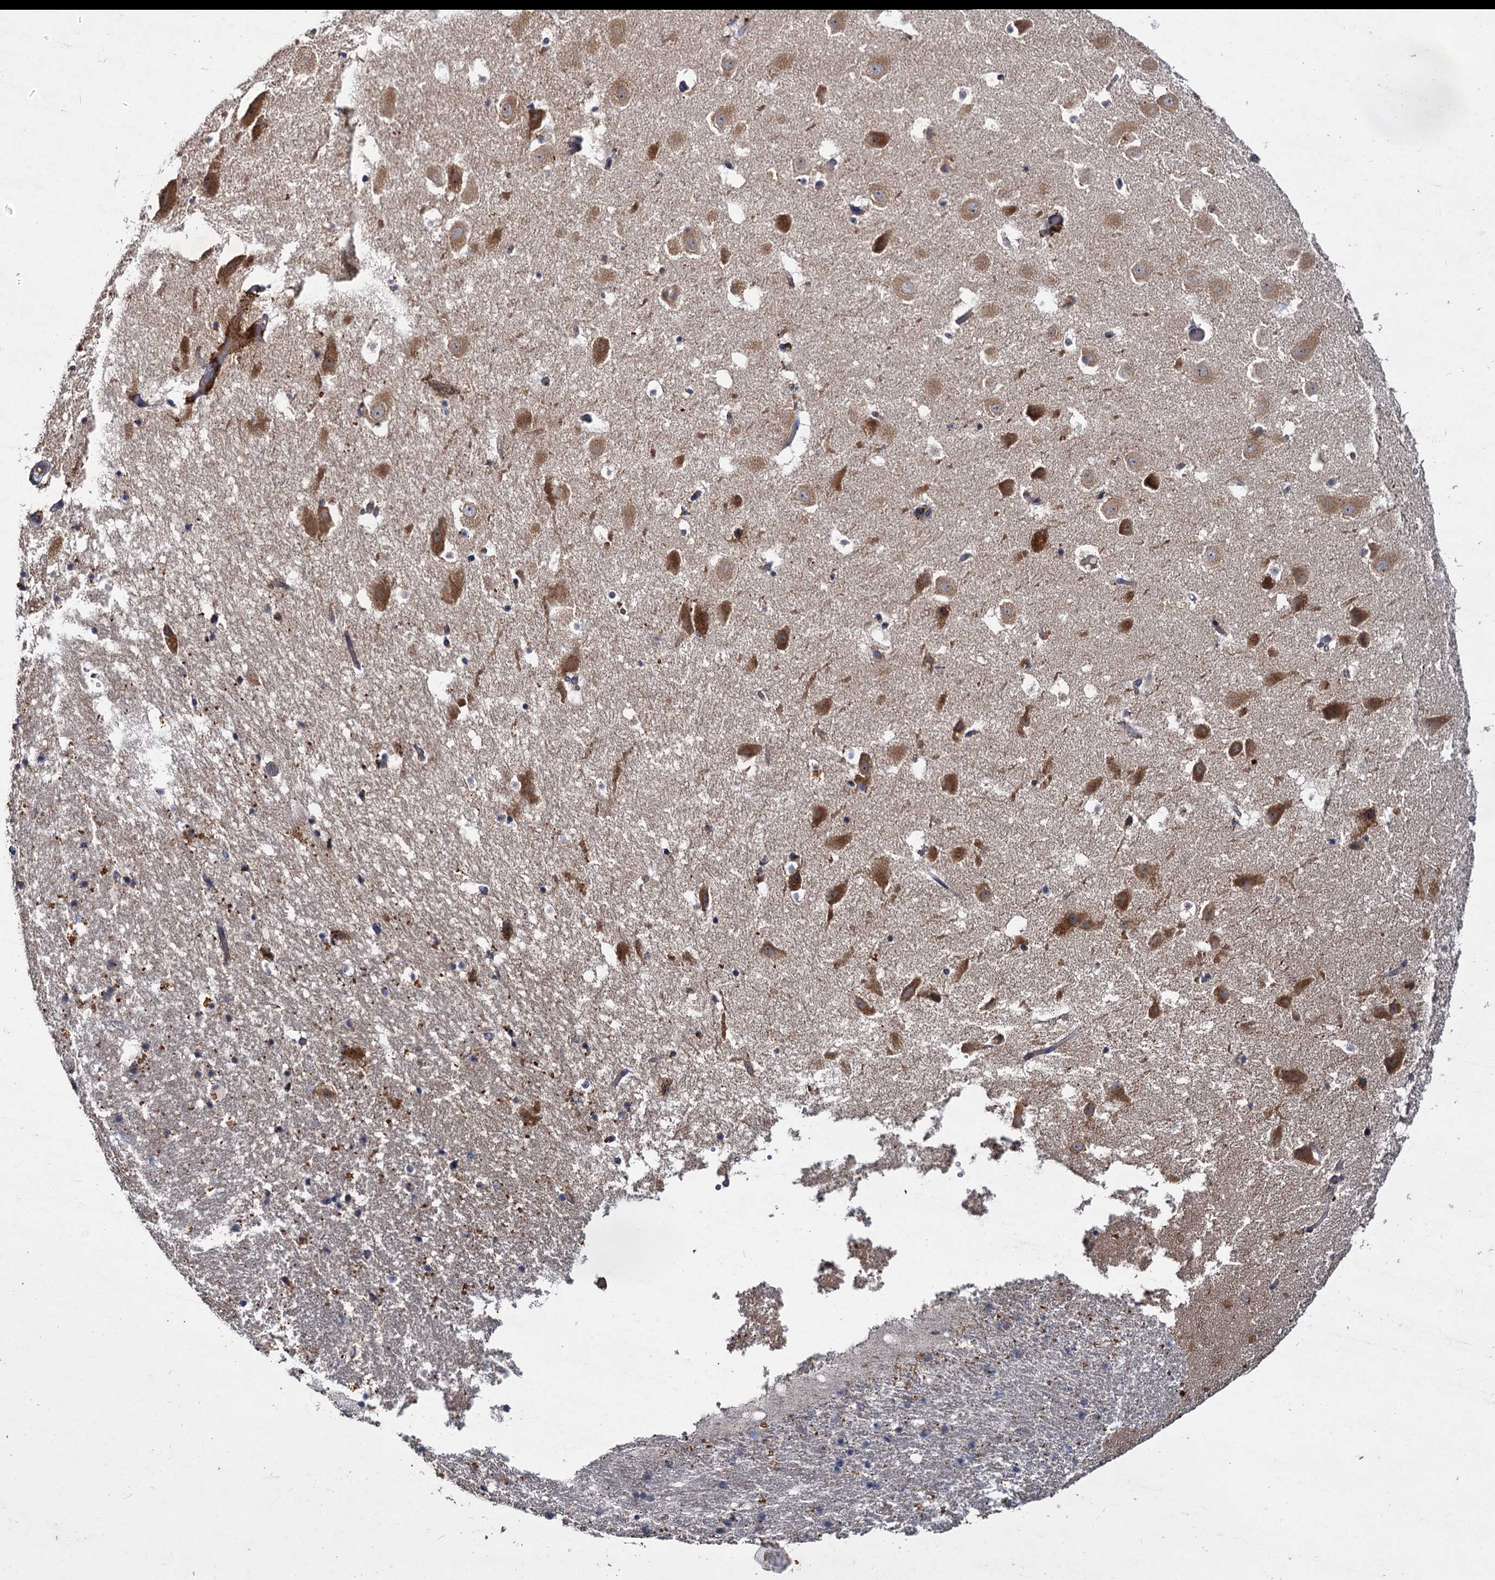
{"staining": {"intensity": "strong", "quantity": "<25%", "location": "cytoplasmic/membranous"}, "tissue": "hippocampus", "cell_type": "Glial cells", "image_type": "normal", "snomed": [{"axis": "morphology", "description": "Normal tissue, NOS"}, {"axis": "topography", "description": "Hippocampus"}], "caption": "Strong cytoplasmic/membranous protein positivity is appreciated in approximately <25% of glial cells in hippocampus.", "gene": "ATP9A", "patient": {"sex": "female", "age": 52}}